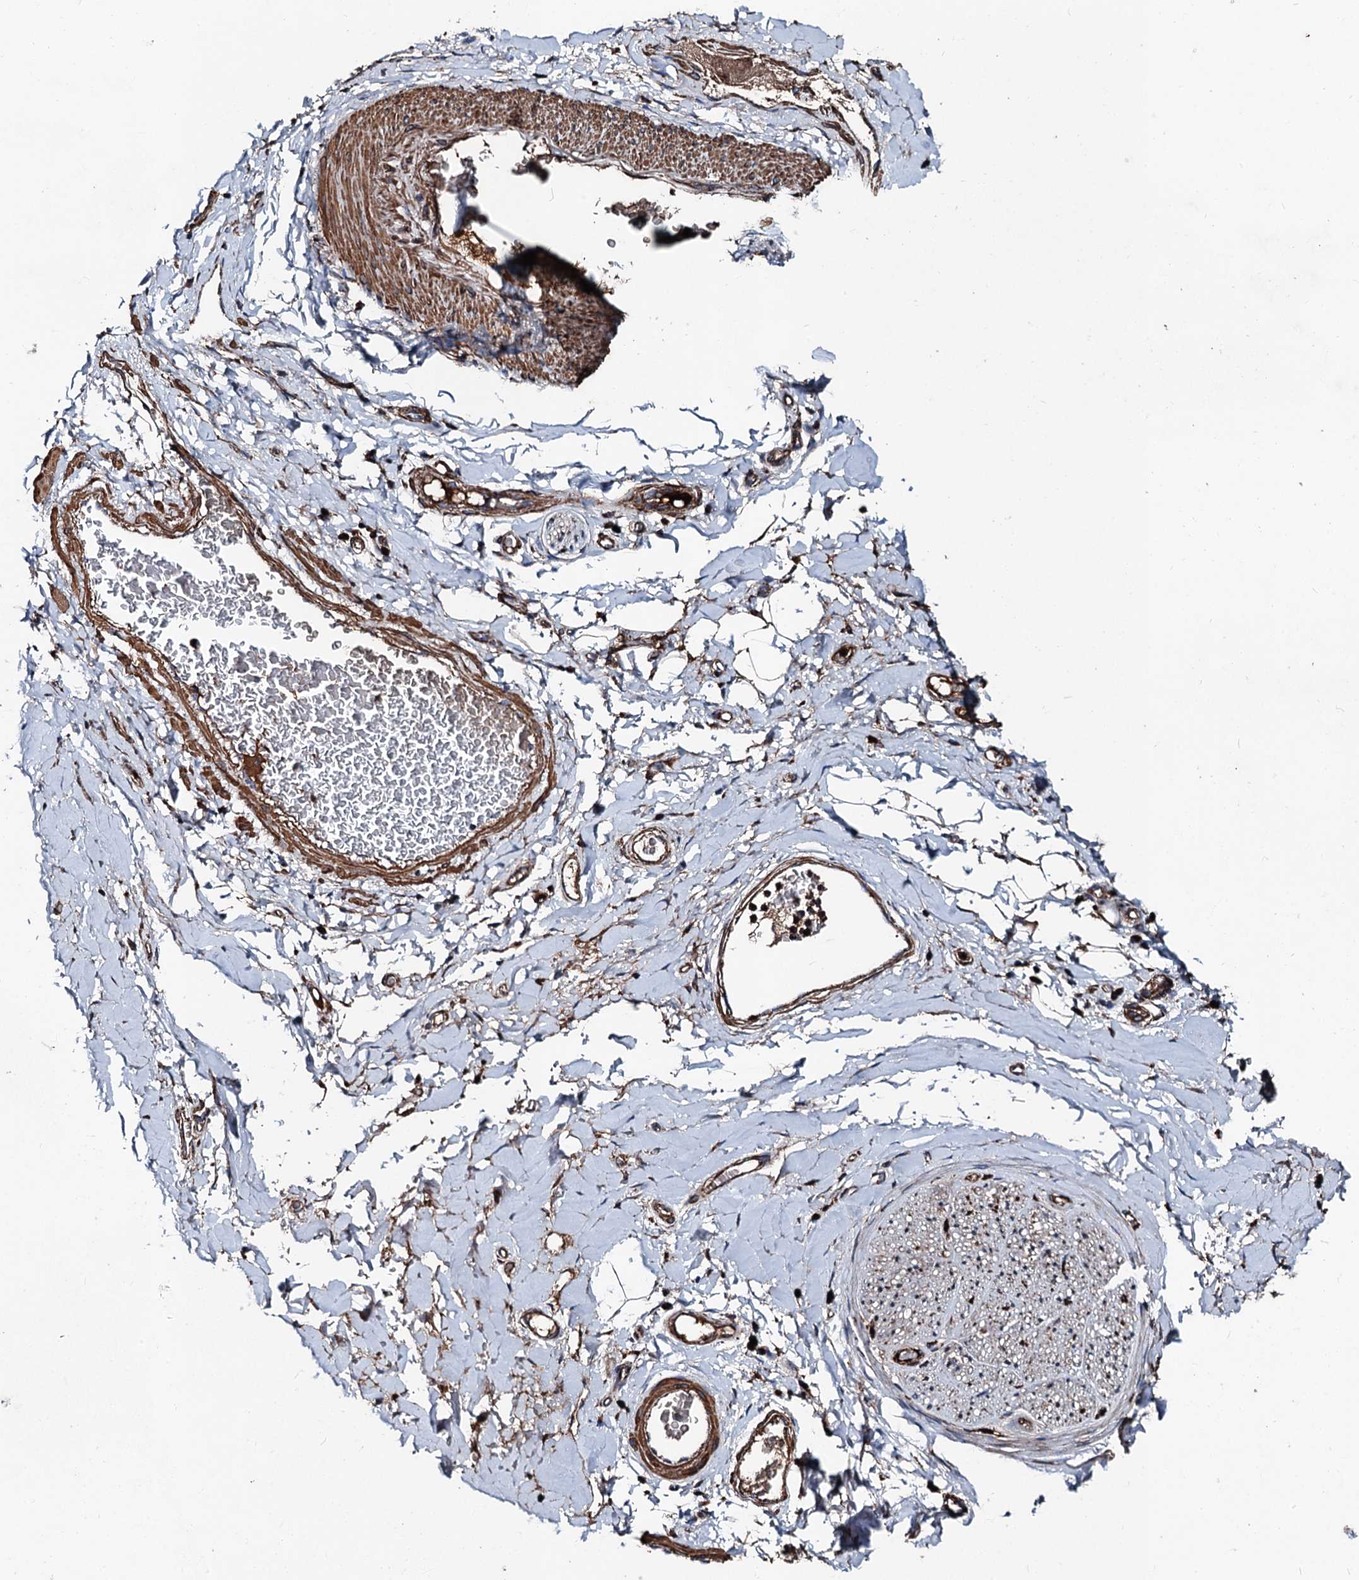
{"staining": {"intensity": "moderate", "quantity": ">75%", "location": "cytoplasmic/membranous"}, "tissue": "adipose tissue", "cell_type": "Adipocytes", "image_type": "normal", "snomed": [{"axis": "morphology", "description": "Normal tissue, NOS"}, {"axis": "morphology", "description": "Adenocarcinoma, NOS"}, {"axis": "topography", "description": "Stomach, upper"}, {"axis": "topography", "description": "Peripheral nerve tissue"}], "caption": "Approximately >75% of adipocytes in benign adipose tissue exhibit moderate cytoplasmic/membranous protein staining as visualized by brown immunohistochemical staining.", "gene": "DDIAS", "patient": {"sex": "male", "age": 62}}